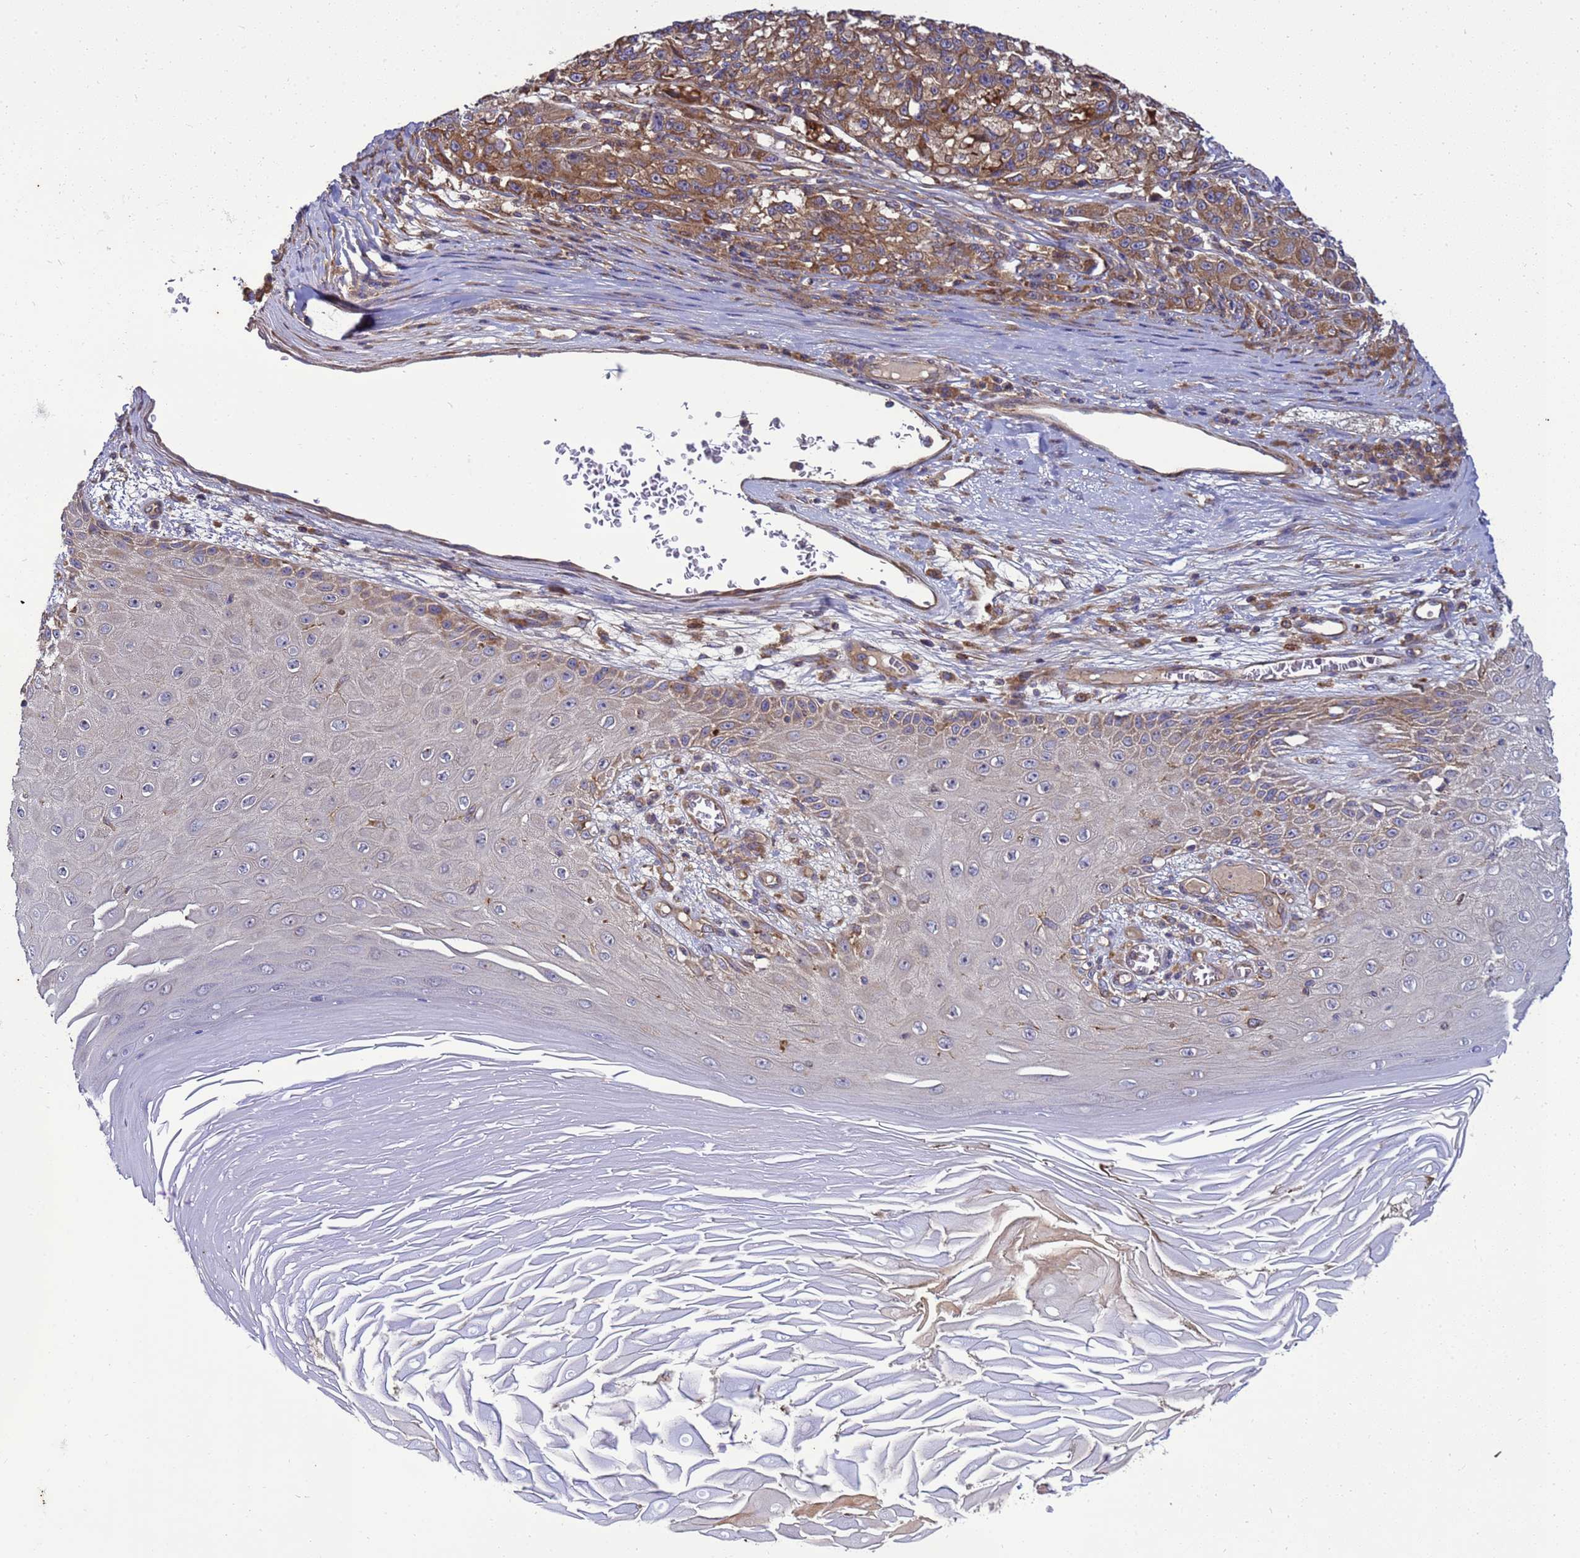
{"staining": {"intensity": "moderate", "quantity": ">75%", "location": "cytoplasmic/membranous"}, "tissue": "melanoma", "cell_type": "Tumor cells", "image_type": "cancer", "snomed": [{"axis": "morphology", "description": "Malignant melanoma, NOS"}, {"axis": "topography", "description": "Skin"}], "caption": "Moderate cytoplasmic/membranous expression for a protein is present in about >75% of tumor cells of melanoma using IHC.", "gene": "BECN1", "patient": {"sex": "male", "age": 53}}